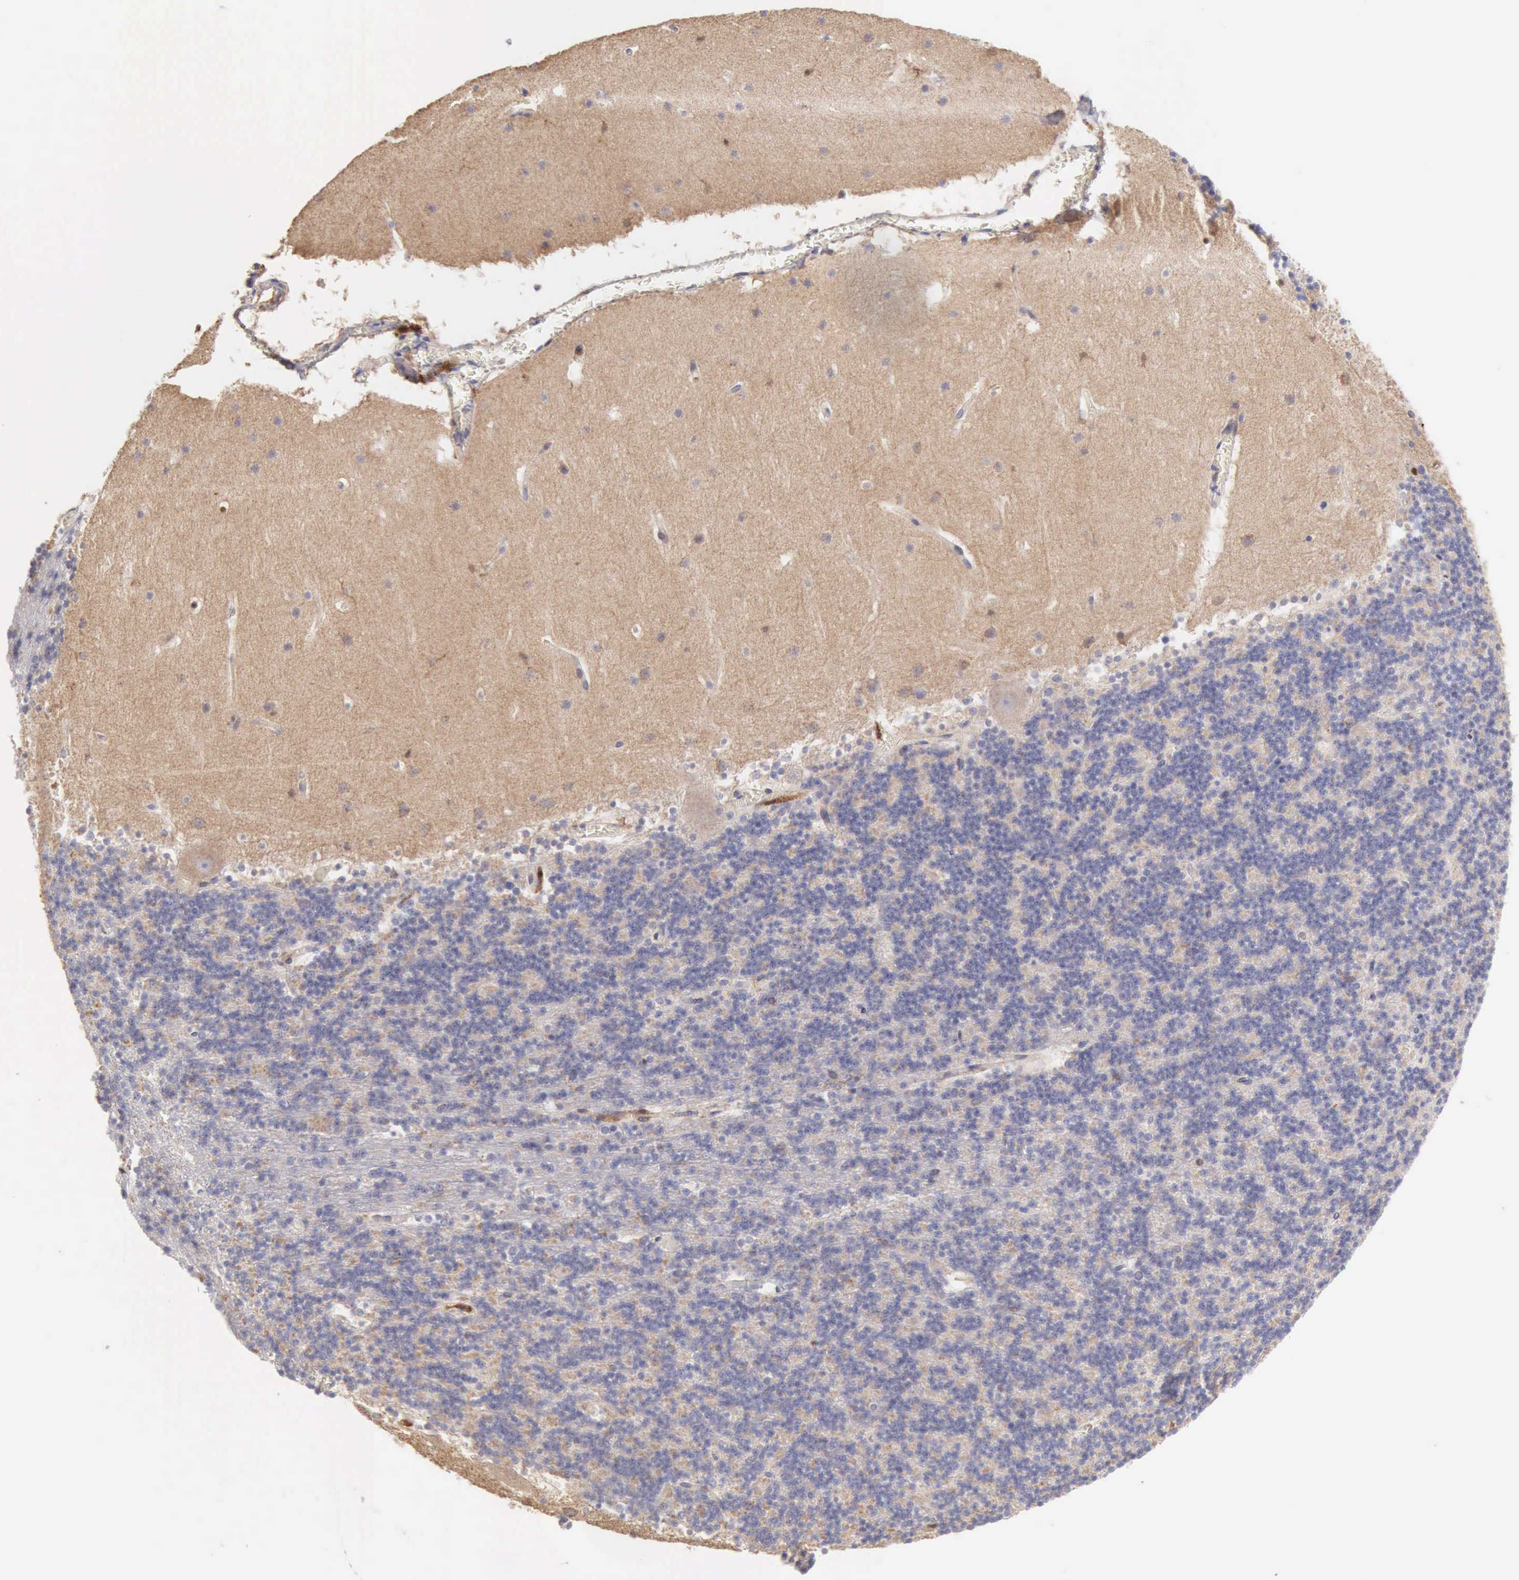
{"staining": {"intensity": "negative", "quantity": "none", "location": "none"}, "tissue": "cerebellum", "cell_type": "Cells in granular layer", "image_type": "normal", "snomed": [{"axis": "morphology", "description": "Normal tissue, NOS"}, {"axis": "topography", "description": "Cerebellum"}], "caption": "Cells in granular layer are negative for brown protein staining in normal cerebellum. Brightfield microscopy of IHC stained with DAB (3,3'-diaminobenzidine) (brown) and hematoxylin (blue), captured at high magnification.", "gene": "ARHGAP4", "patient": {"sex": "male", "age": 45}}